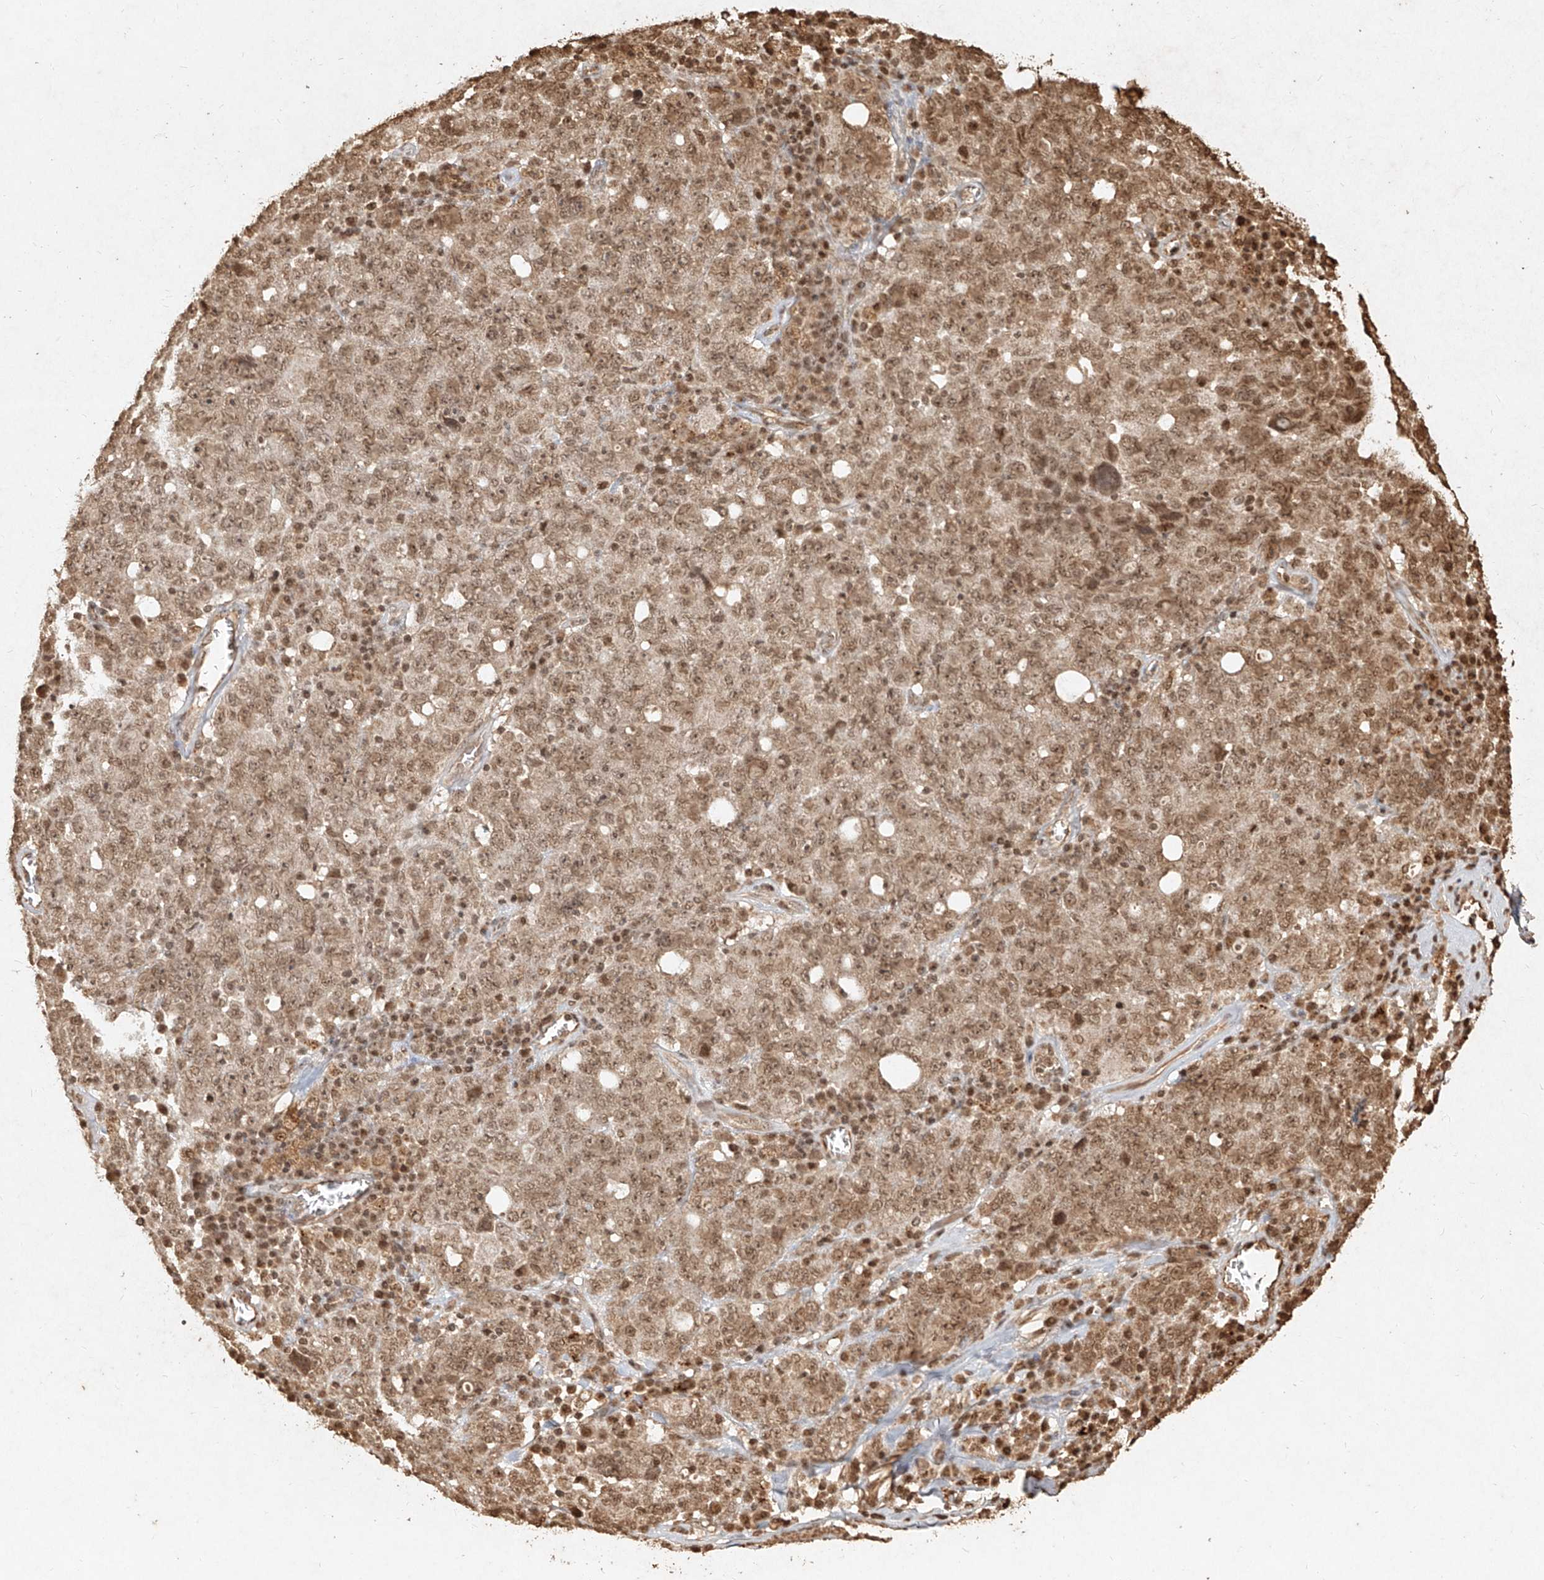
{"staining": {"intensity": "moderate", "quantity": ">75%", "location": "nuclear"}, "tissue": "ovarian cancer", "cell_type": "Tumor cells", "image_type": "cancer", "snomed": [{"axis": "morphology", "description": "Carcinoma, endometroid"}, {"axis": "topography", "description": "Ovary"}], "caption": "Immunohistochemistry image of human ovarian endometroid carcinoma stained for a protein (brown), which exhibits medium levels of moderate nuclear expression in about >75% of tumor cells.", "gene": "UBE2K", "patient": {"sex": "female", "age": 62}}